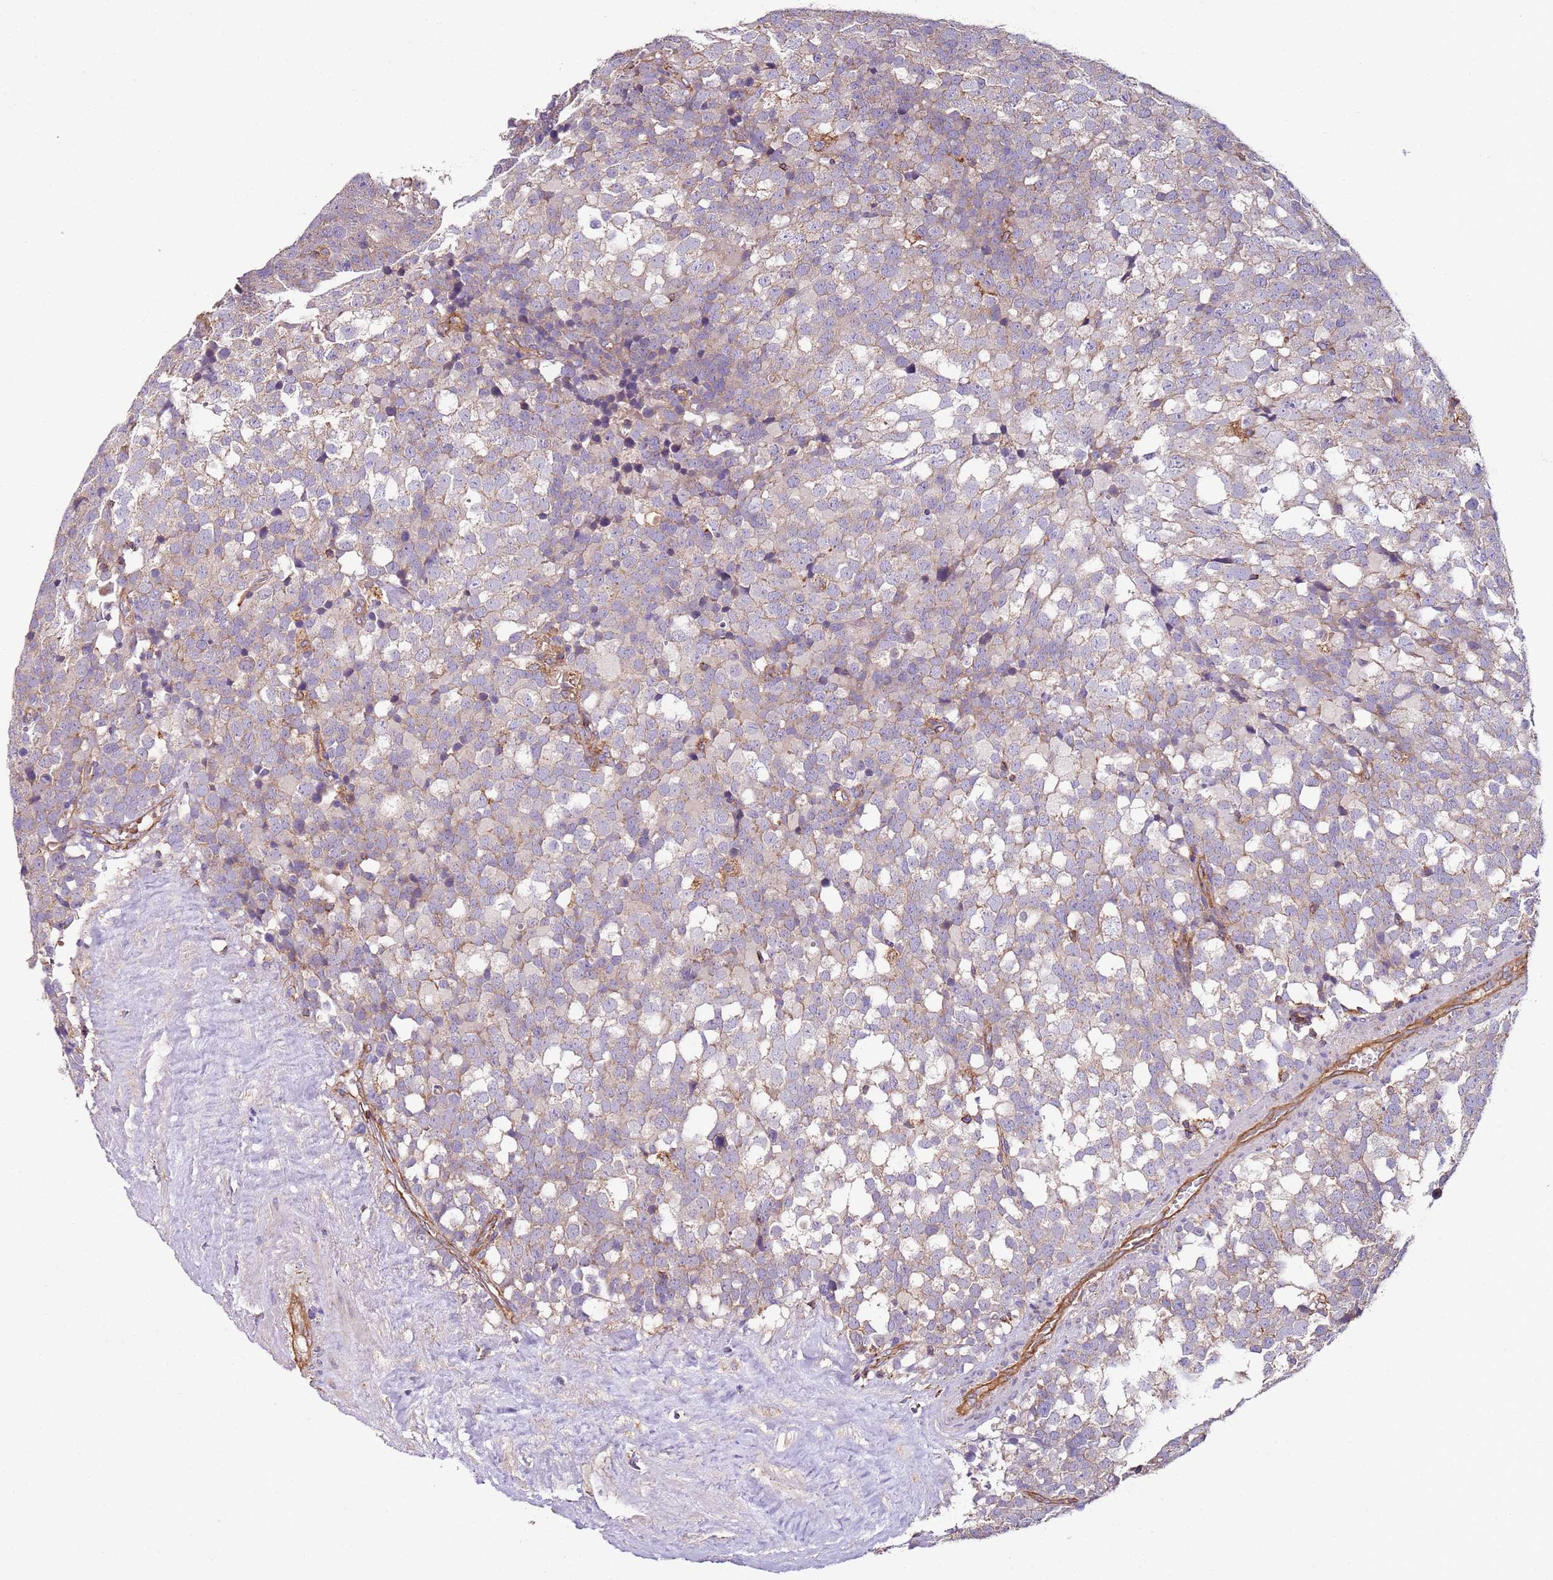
{"staining": {"intensity": "negative", "quantity": "none", "location": "none"}, "tissue": "testis cancer", "cell_type": "Tumor cells", "image_type": "cancer", "snomed": [{"axis": "morphology", "description": "Seminoma, NOS"}, {"axis": "topography", "description": "Testis"}], "caption": "IHC photomicrograph of human testis seminoma stained for a protein (brown), which reveals no staining in tumor cells.", "gene": "RMND5A", "patient": {"sex": "male", "age": 71}}